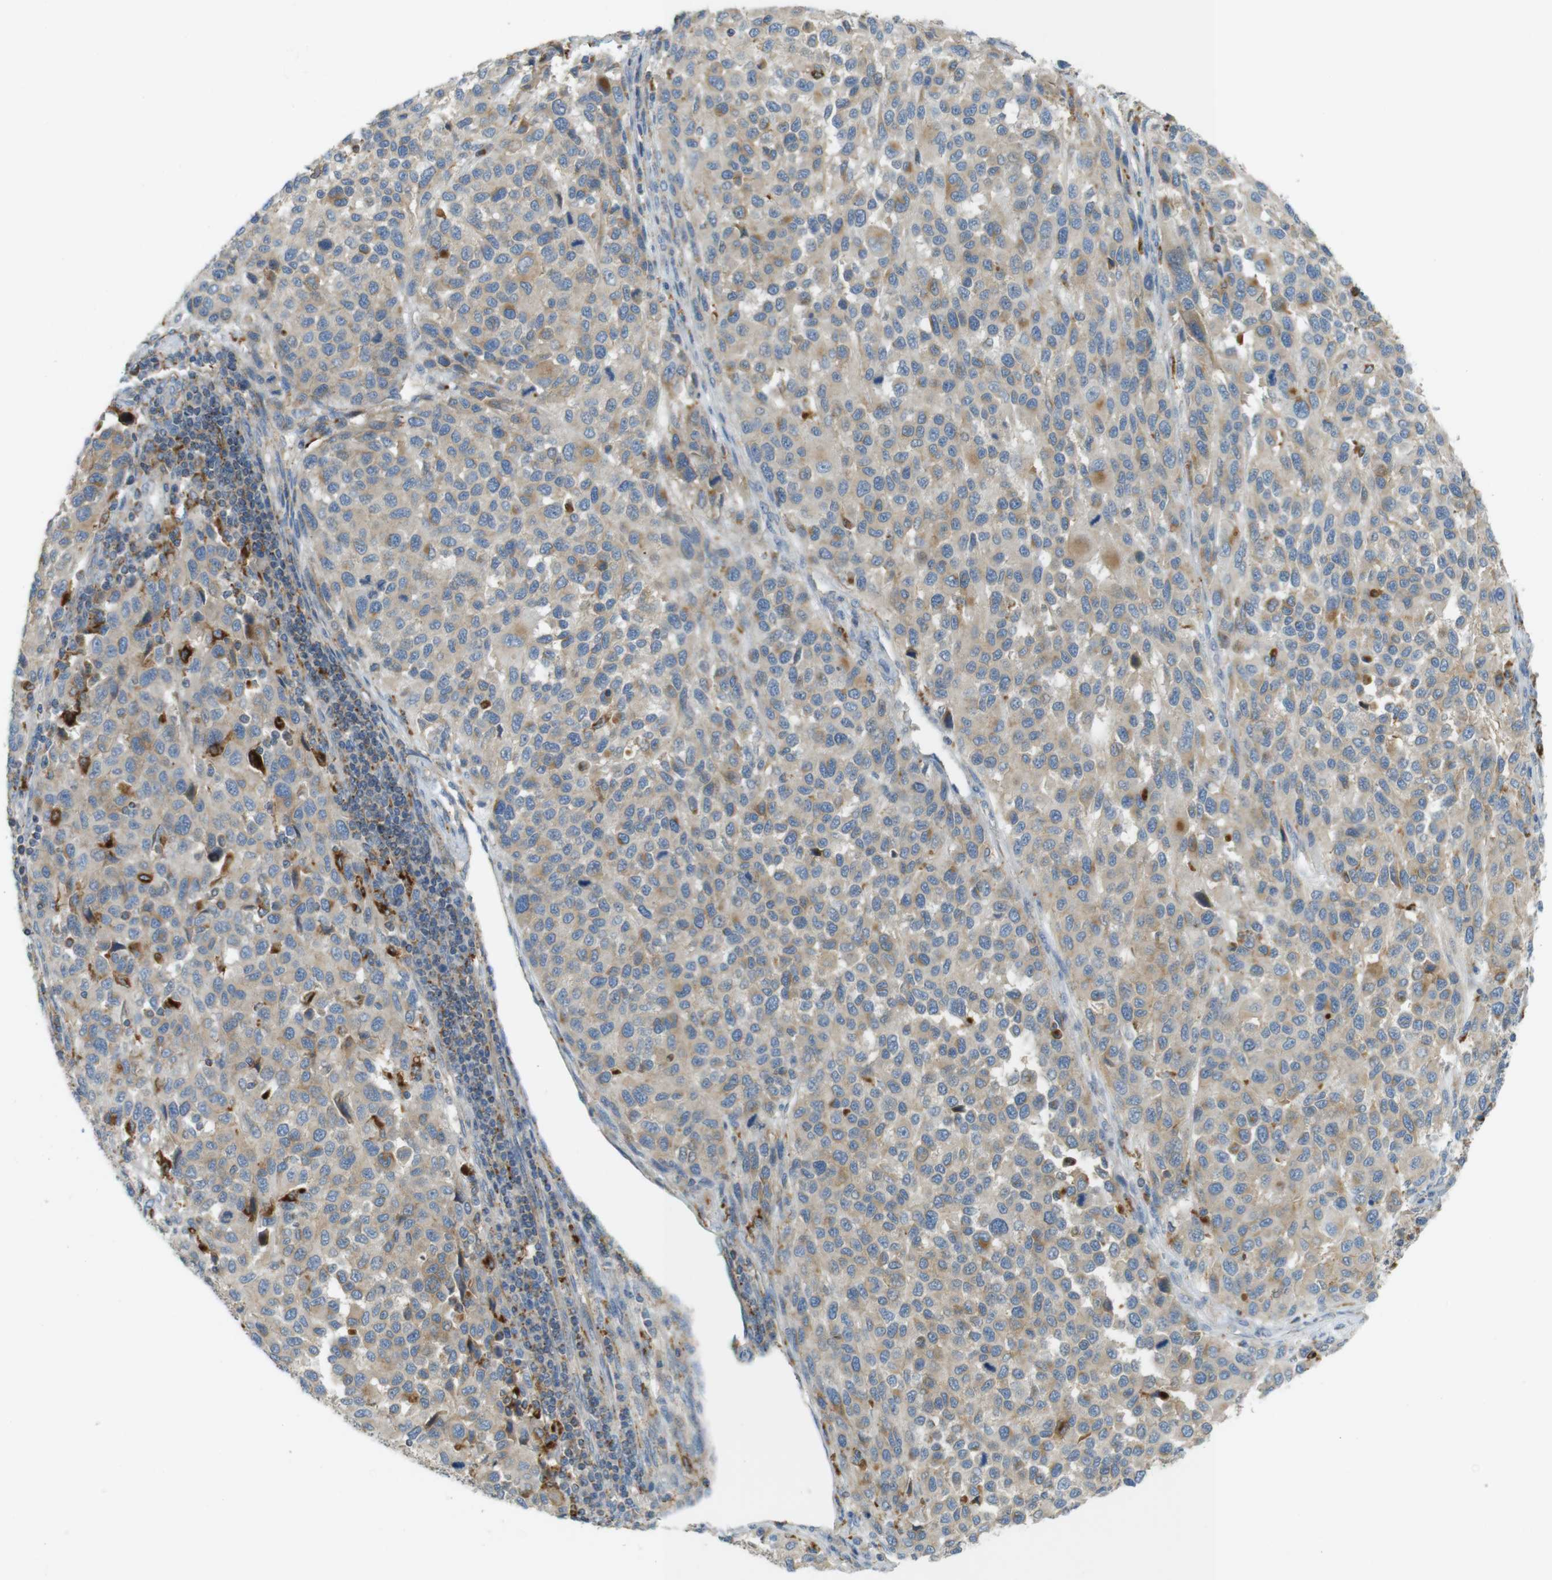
{"staining": {"intensity": "moderate", "quantity": "<25%", "location": "cytoplasmic/membranous"}, "tissue": "melanoma", "cell_type": "Tumor cells", "image_type": "cancer", "snomed": [{"axis": "morphology", "description": "Malignant melanoma, Metastatic site"}, {"axis": "topography", "description": "Lymph node"}], "caption": "Immunohistochemical staining of human malignant melanoma (metastatic site) shows moderate cytoplasmic/membranous protein positivity in about <25% of tumor cells. The staining is performed using DAB (3,3'-diaminobenzidine) brown chromogen to label protein expression. The nuclei are counter-stained blue using hematoxylin.", "gene": "LAMP1", "patient": {"sex": "male", "age": 61}}